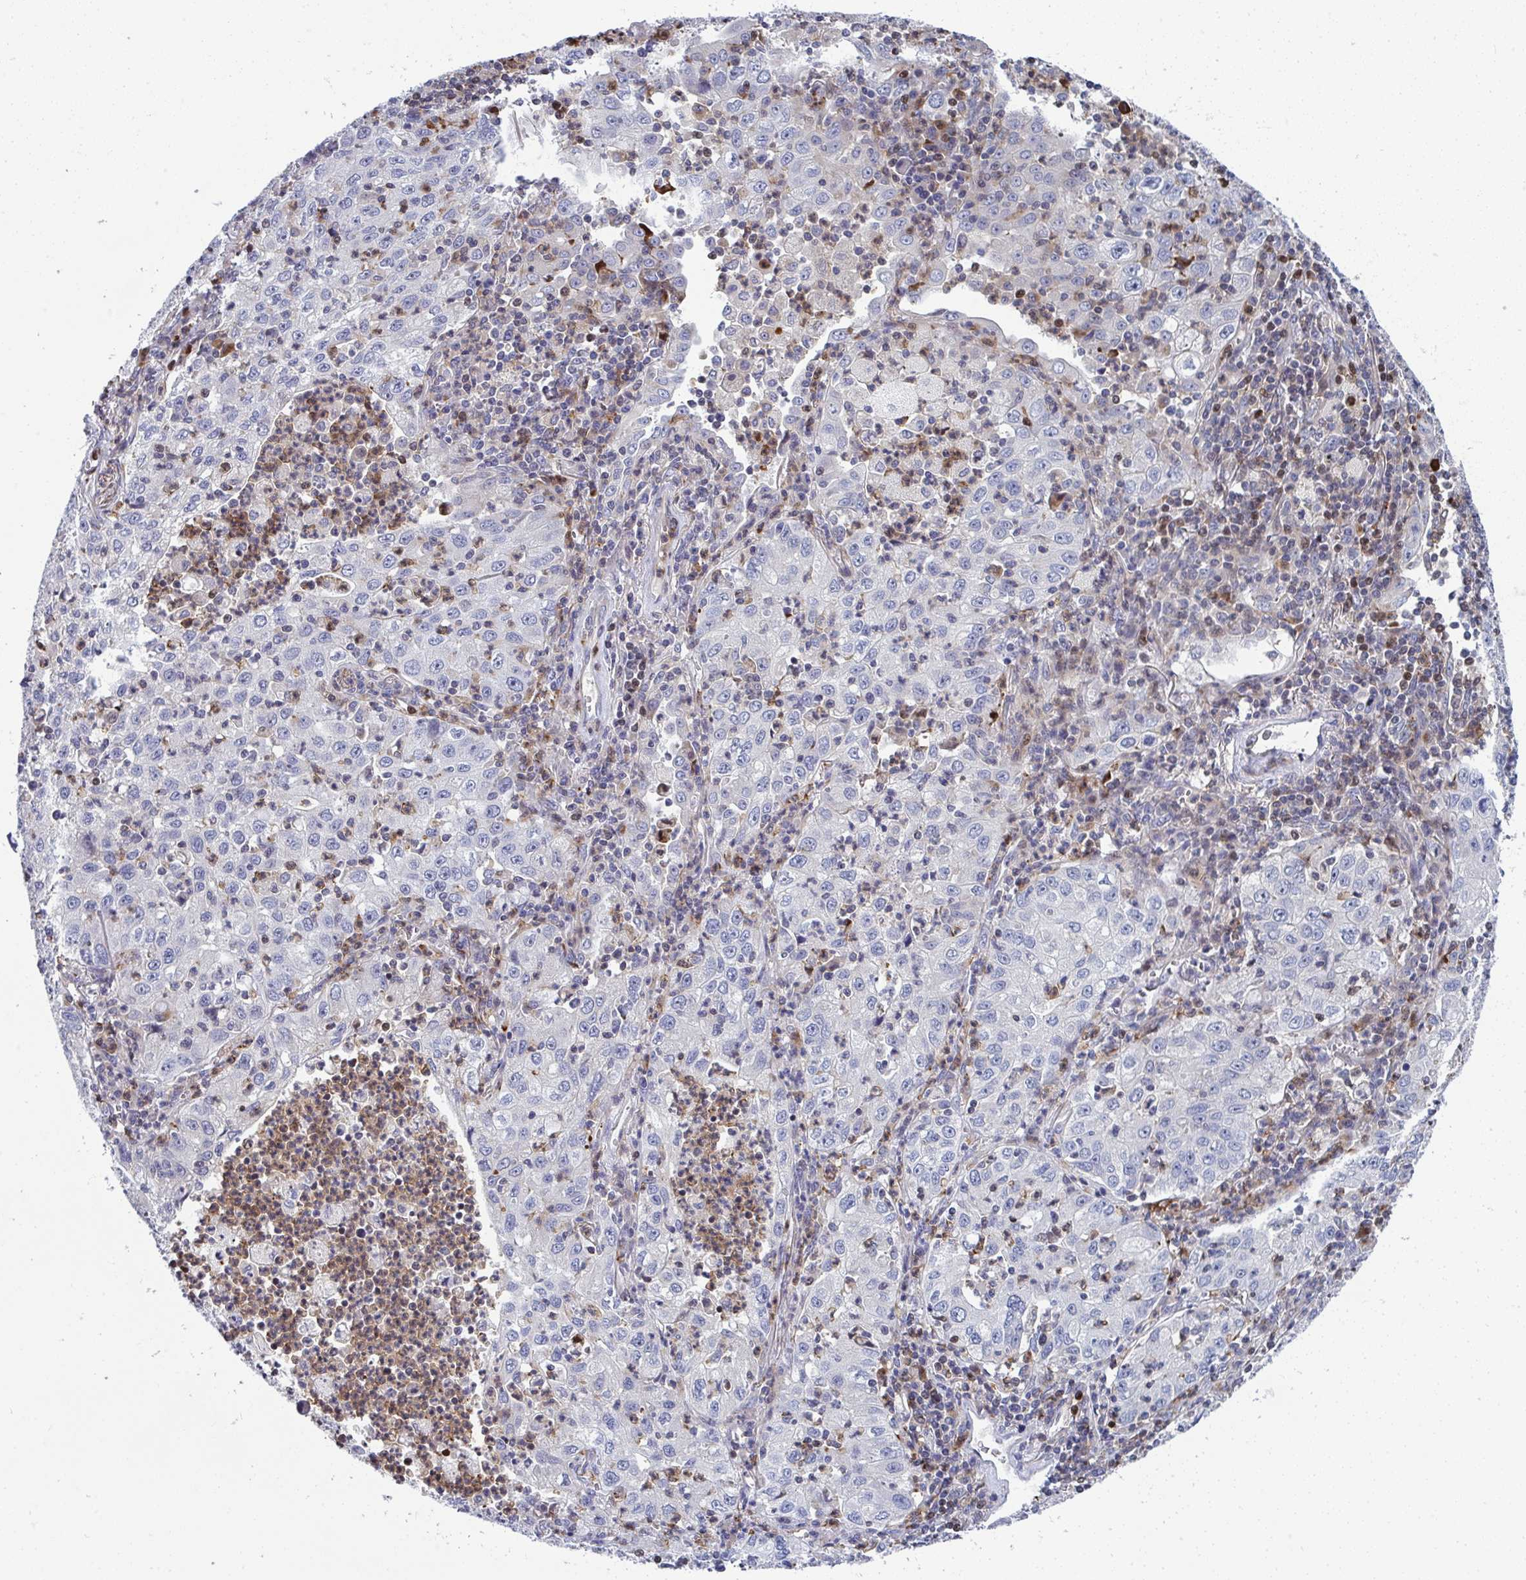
{"staining": {"intensity": "negative", "quantity": "none", "location": "none"}, "tissue": "lung cancer", "cell_type": "Tumor cells", "image_type": "cancer", "snomed": [{"axis": "morphology", "description": "Squamous cell carcinoma, NOS"}, {"axis": "topography", "description": "Lung"}], "caption": "DAB (3,3'-diaminobenzidine) immunohistochemical staining of lung cancer (squamous cell carcinoma) exhibits no significant positivity in tumor cells. (DAB IHC visualized using brightfield microscopy, high magnification).", "gene": "AOC2", "patient": {"sex": "male", "age": 71}}